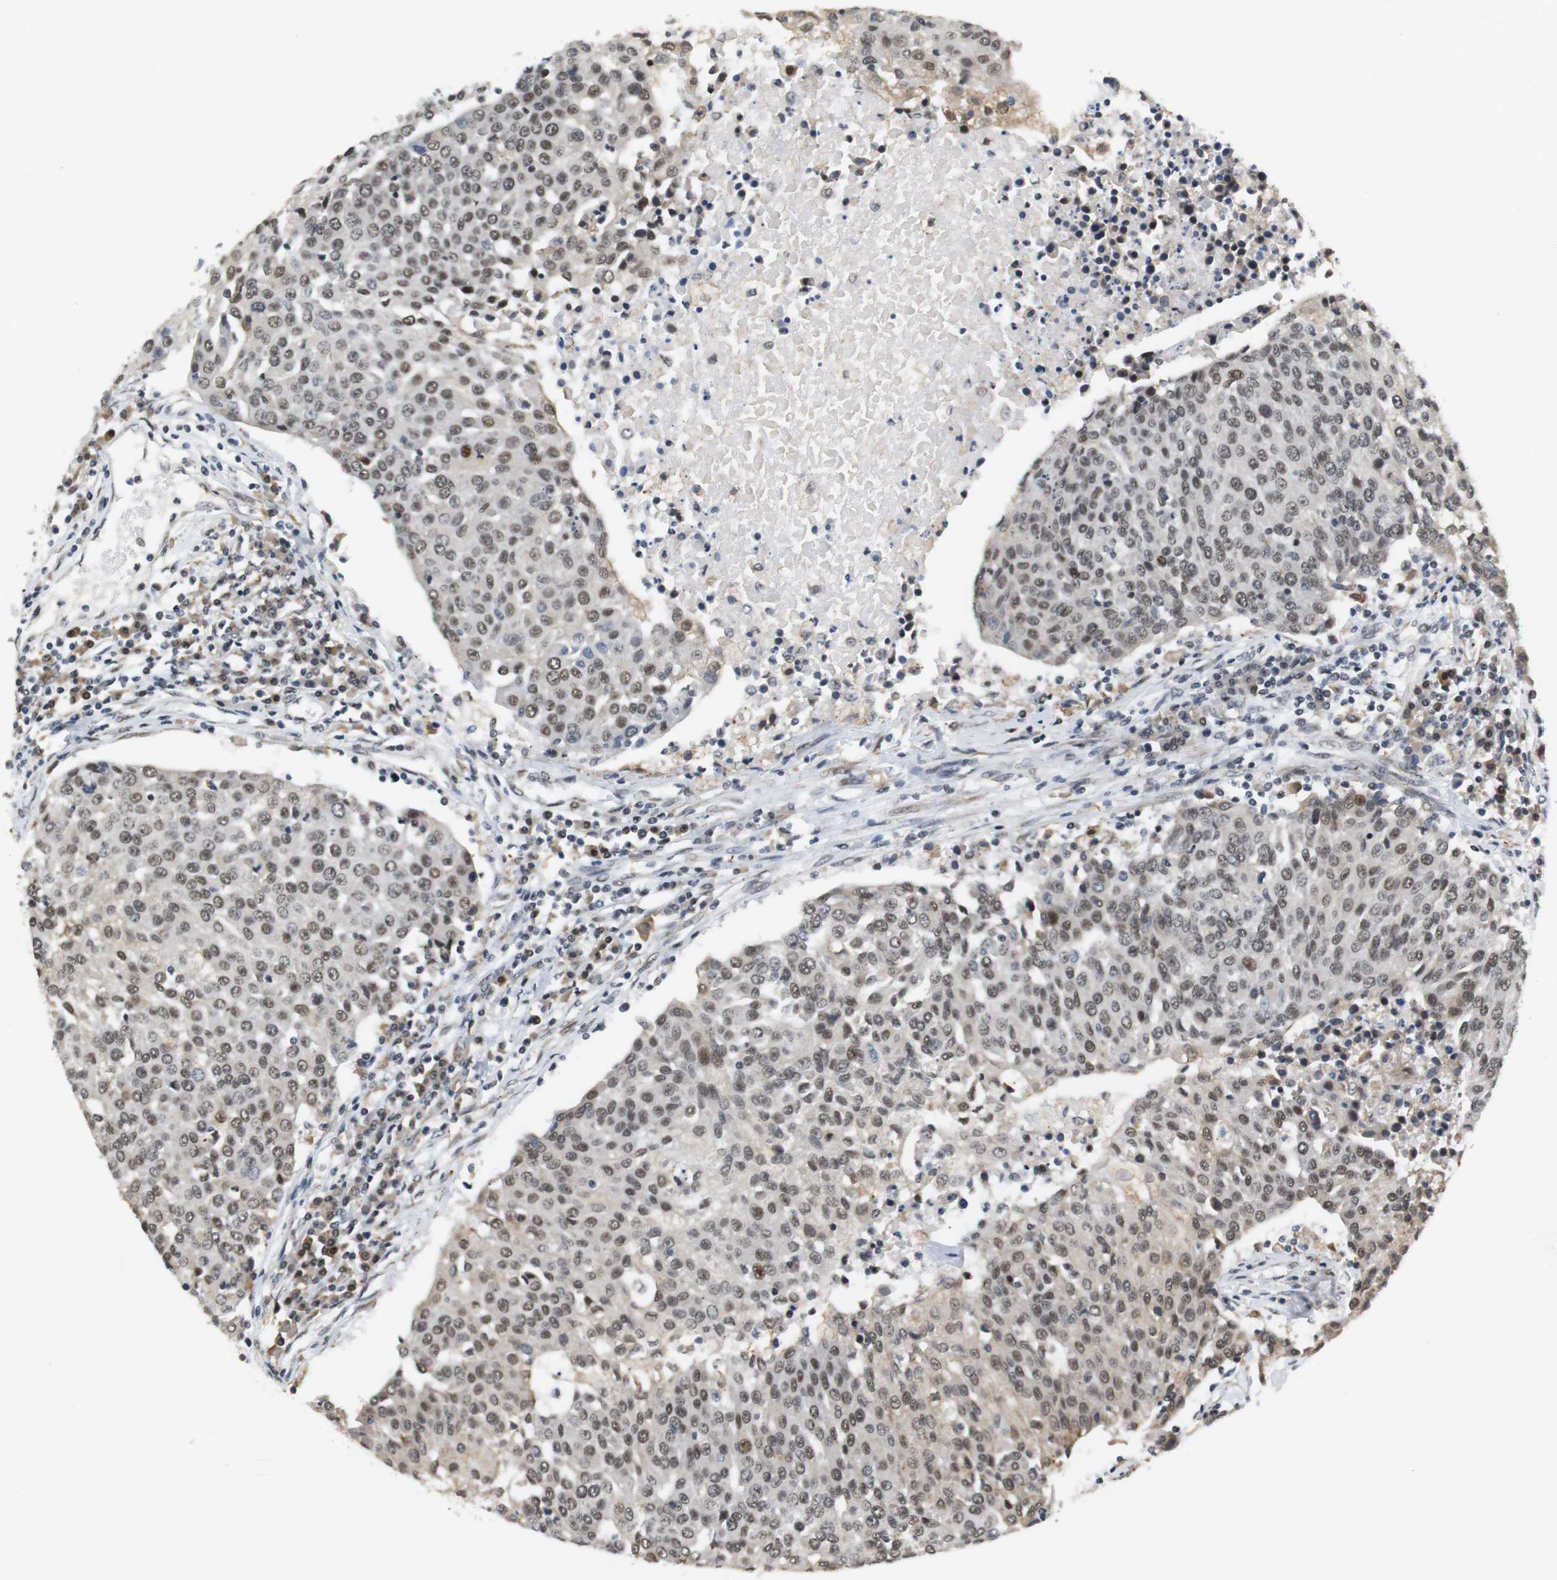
{"staining": {"intensity": "moderate", "quantity": "25%-75%", "location": "nuclear"}, "tissue": "urothelial cancer", "cell_type": "Tumor cells", "image_type": "cancer", "snomed": [{"axis": "morphology", "description": "Urothelial carcinoma, High grade"}, {"axis": "topography", "description": "Urinary bladder"}], "caption": "The micrograph exhibits immunohistochemical staining of high-grade urothelial carcinoma. There is moderate nuclear expression is appreciated in about 25%-75% of tumor cells.", "gene": "RNF38", "patient": {"sex": "female", "age": 85}}